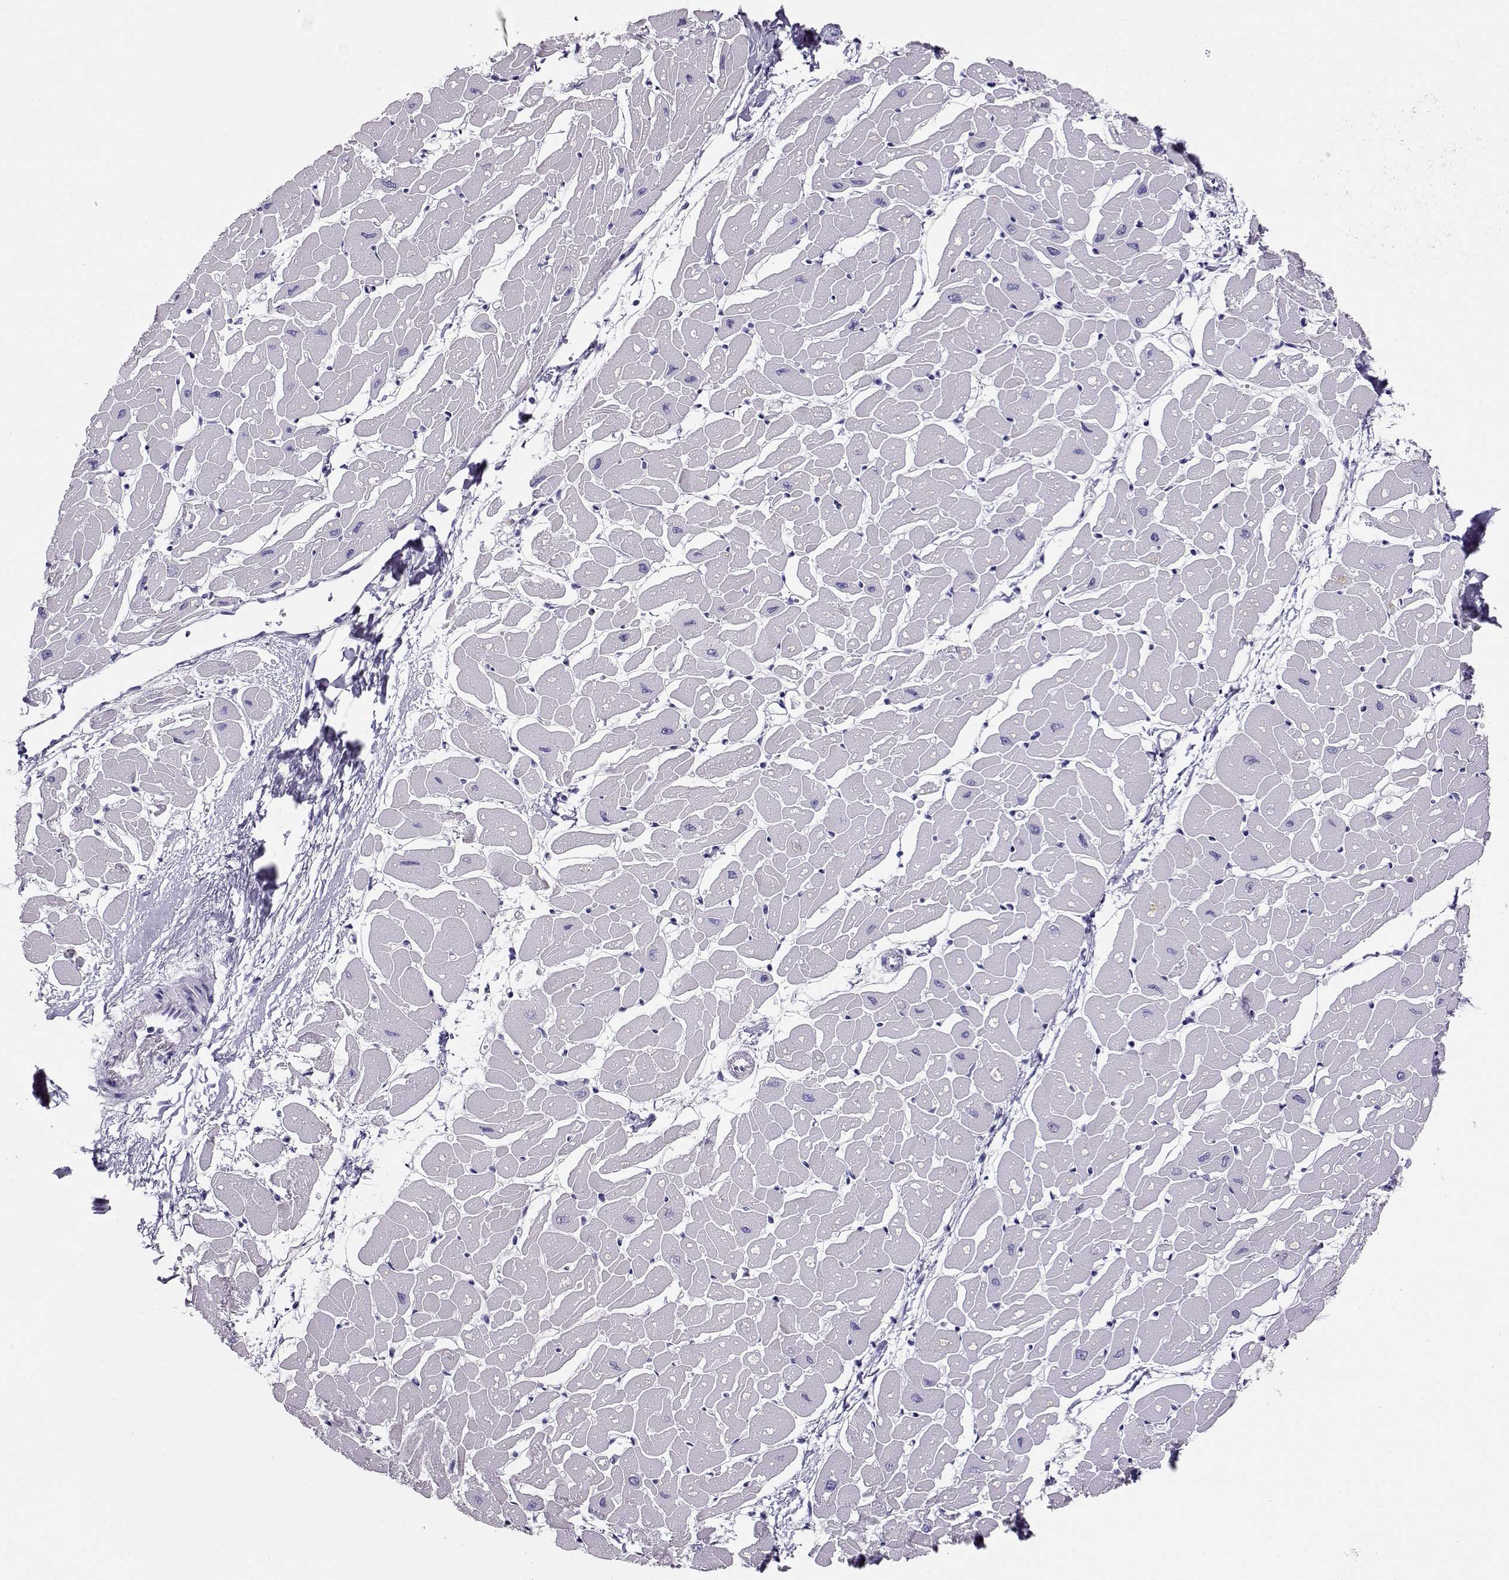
{"staining": {"intensity": "negative", "quantity": "none", "location": "none"}, "tissue": "heart muscle", "cell_type": "Cardiomyocytes", "image_type": "normal", "snomed": [{"axis": "morphology", "description": "Normal tissue, NOS"}, {"axis": "topography", "description": "Heart"}], "caption": "This is an immunohistochemistry photomicrograph of benign human heart muscle. There is no positivity in cardiomyocytes.", "gene": "CRX", "patient": {"sex": "male", "age": 57}}